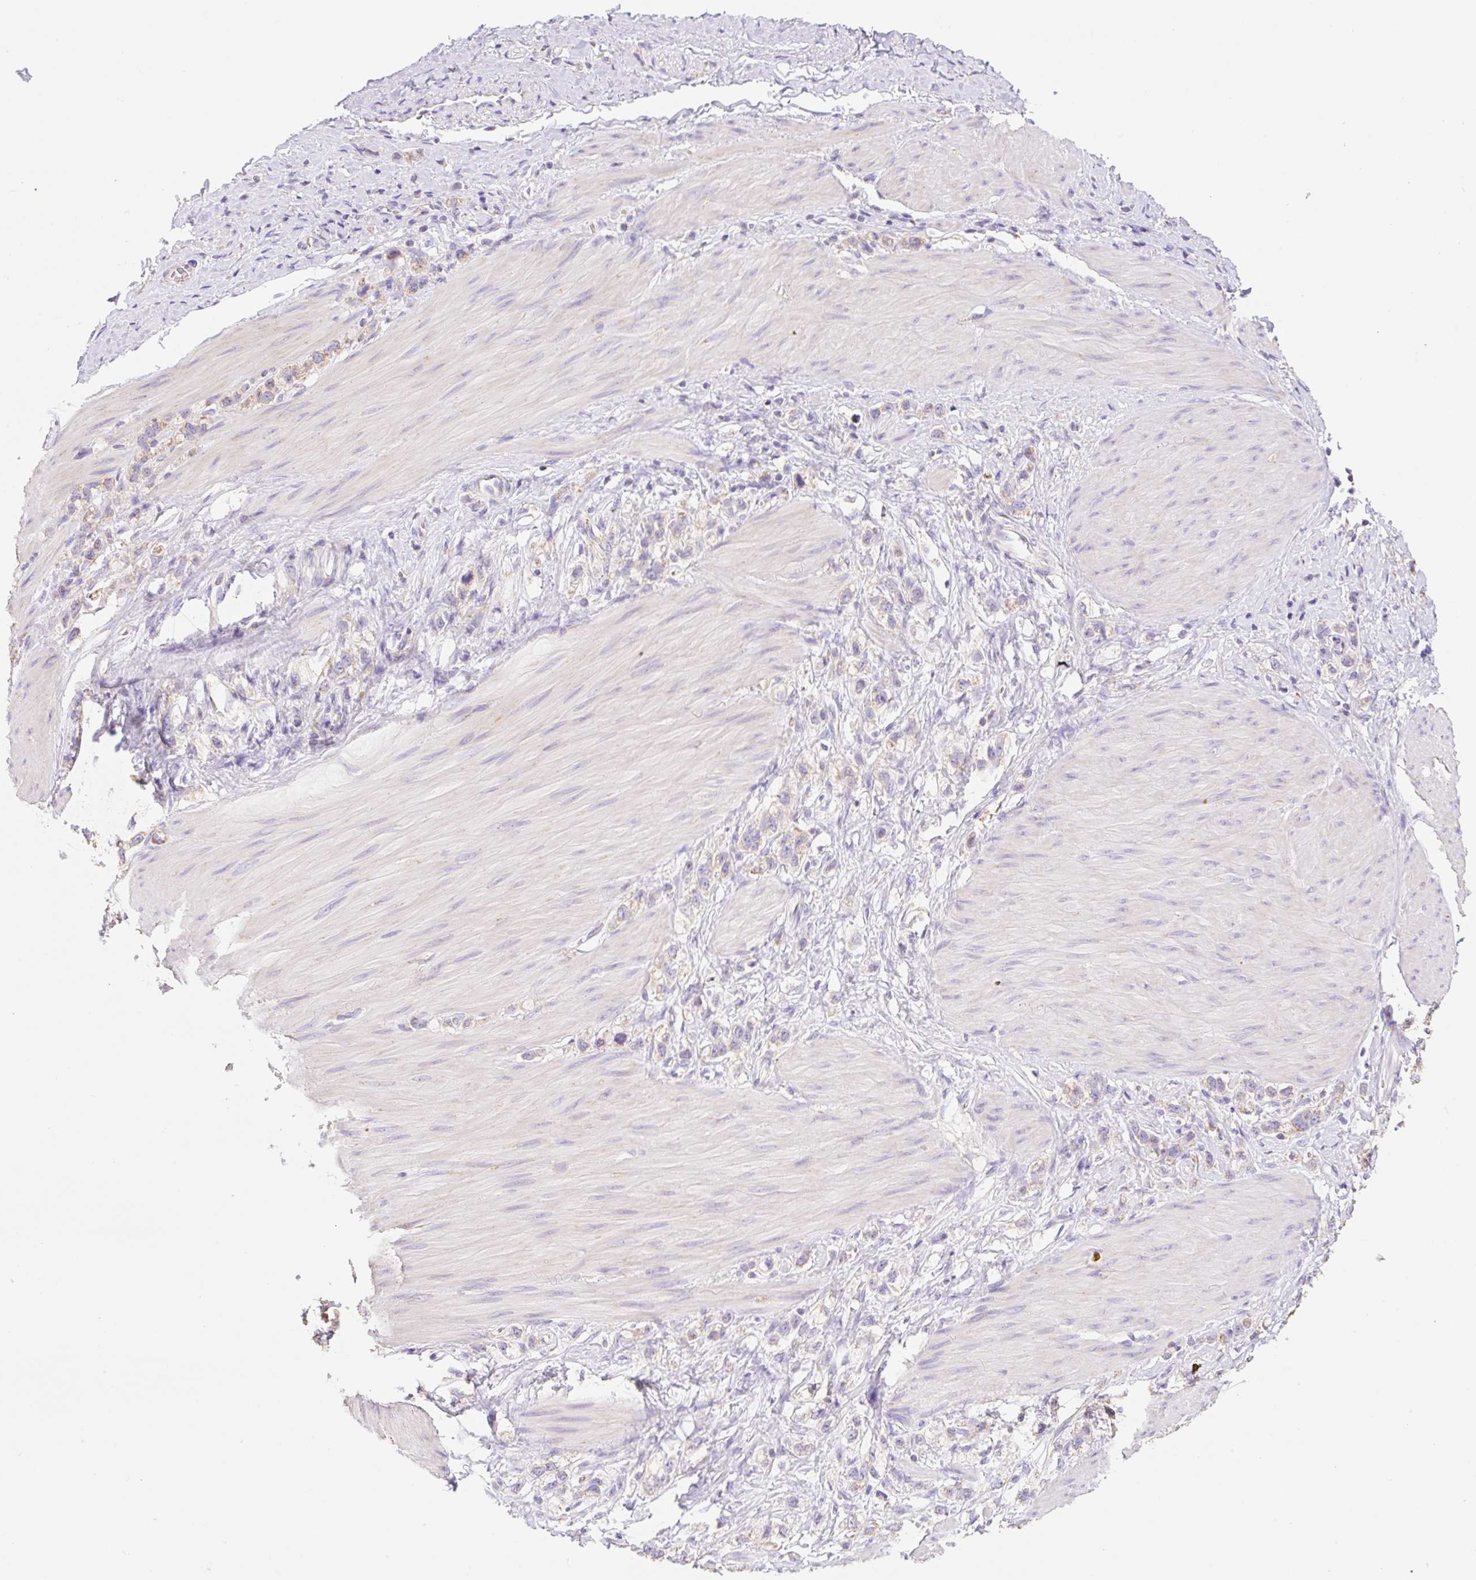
{"staining": {"intensity": "negative", "quantity": "none", "location": "none"}, "tissue": "stomach cancer", "cell_type": "Tumor cells", "image_type": "cancer", "snomed": [{"axis": "morphology", "description": "Adenocarcinoma, NOS"}, {"axis": "topography", "description": "Stomach"}], "caption": "Immunohistochemistry (IHC) histopathology image of human stomach cancer (adenocarcinoma) stained for a protein (brown), which reveals no expression in tumor cells.", "gene": "COPZ2", "patient": {"sex": "female", "age": 65}}